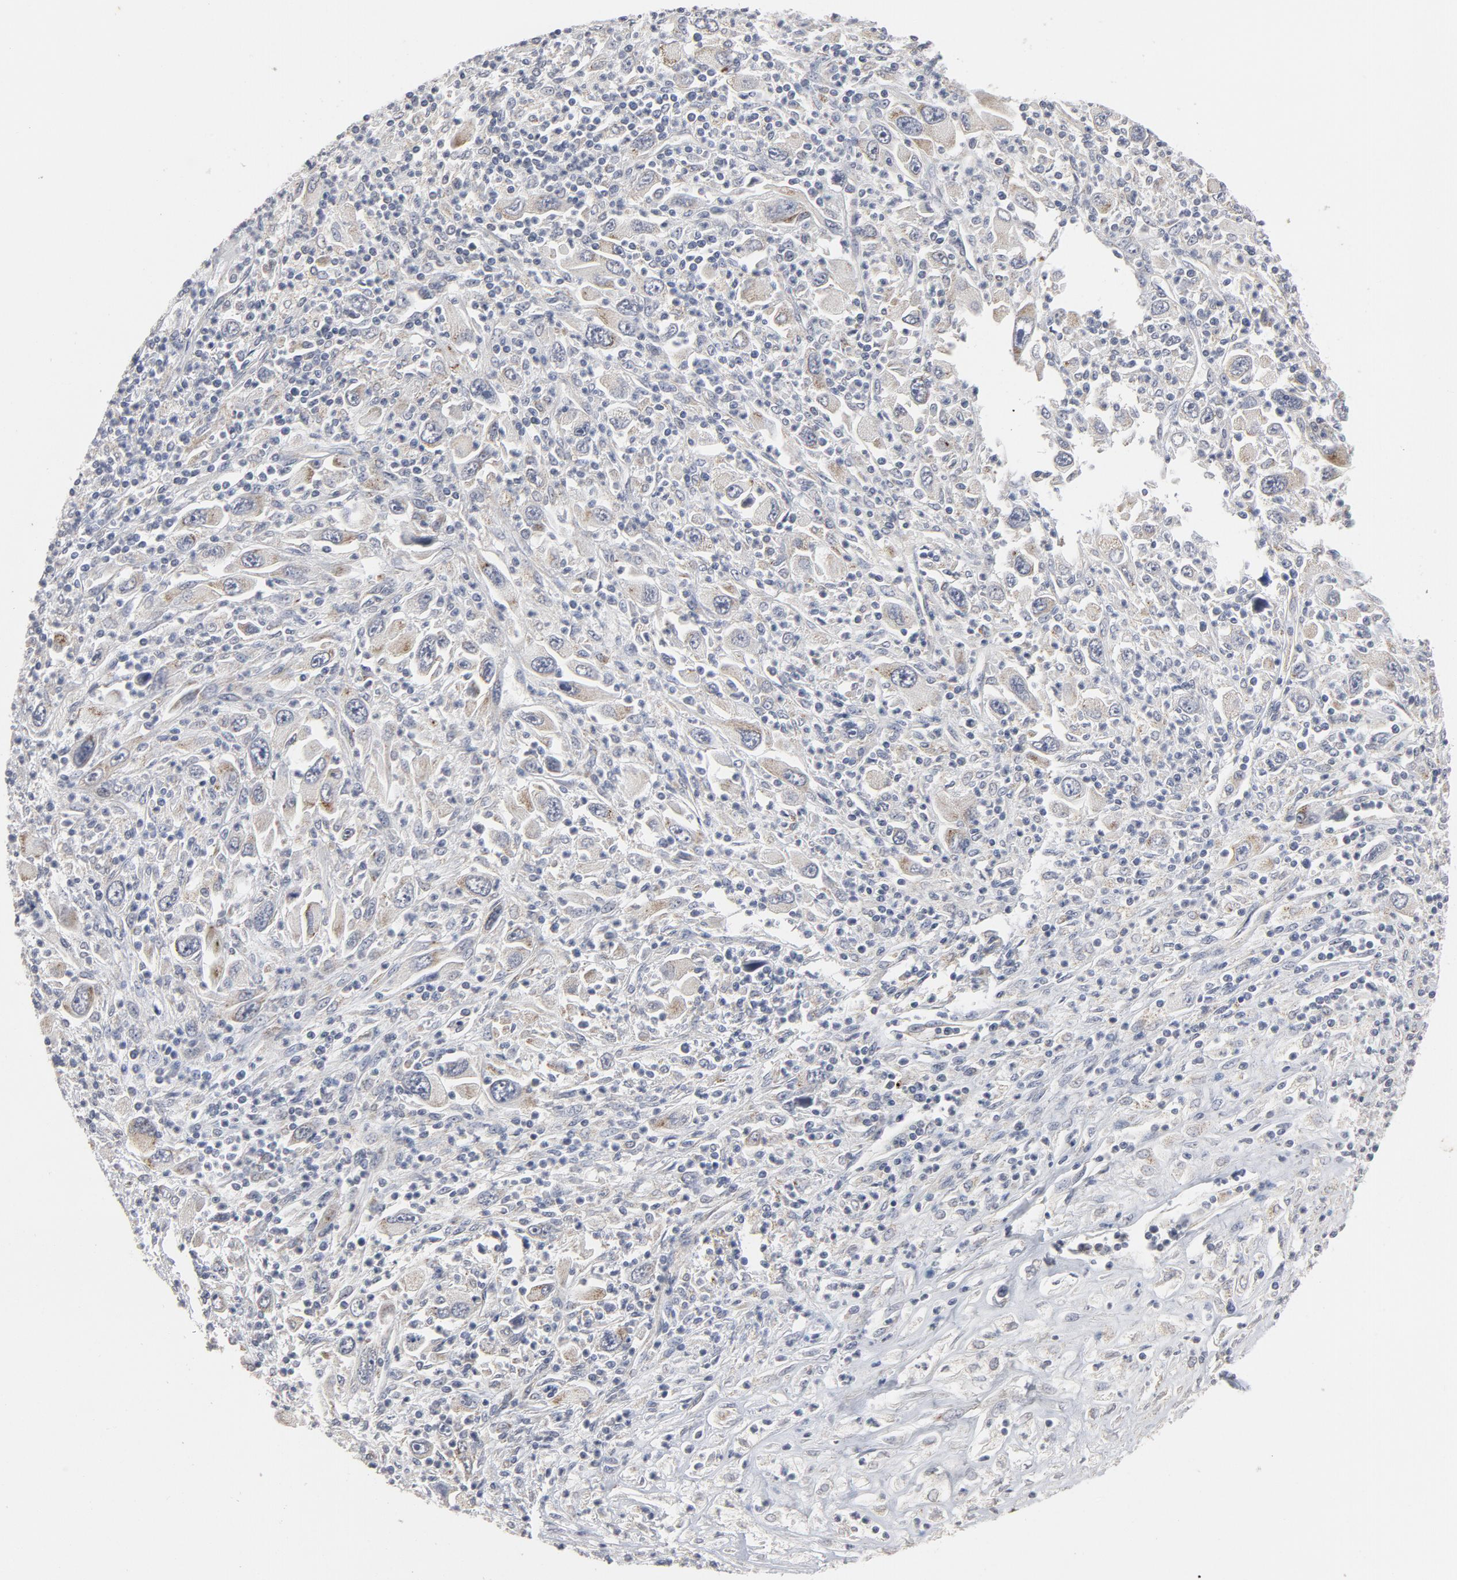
{"staining": {"intensity": "moderate", "quantity": "25%-75%", "location": "cytoplasmic/membranous"}, "tissue": "melanoma", "cell_type": "Tumor cells", "image_type": "cancer", "snomed": [{"axis": "morphology", "description": "Malignant melanoma, Metastatic site"}, {"axis": "topography", "description": "Skin"}], "caption": "Tumor cells reveal medium levels of moderate cytoplasmic/membranous expression in about 25%-75% of cells in human malignant melanoma (metastatic site). The staining is performed using DAB brown chromogen to label protein expression. The nuclei are counter-stained blue using hematoxylin.", "gene": "PPP1R1B", "patient": {"sex": "female", "age": 56}}